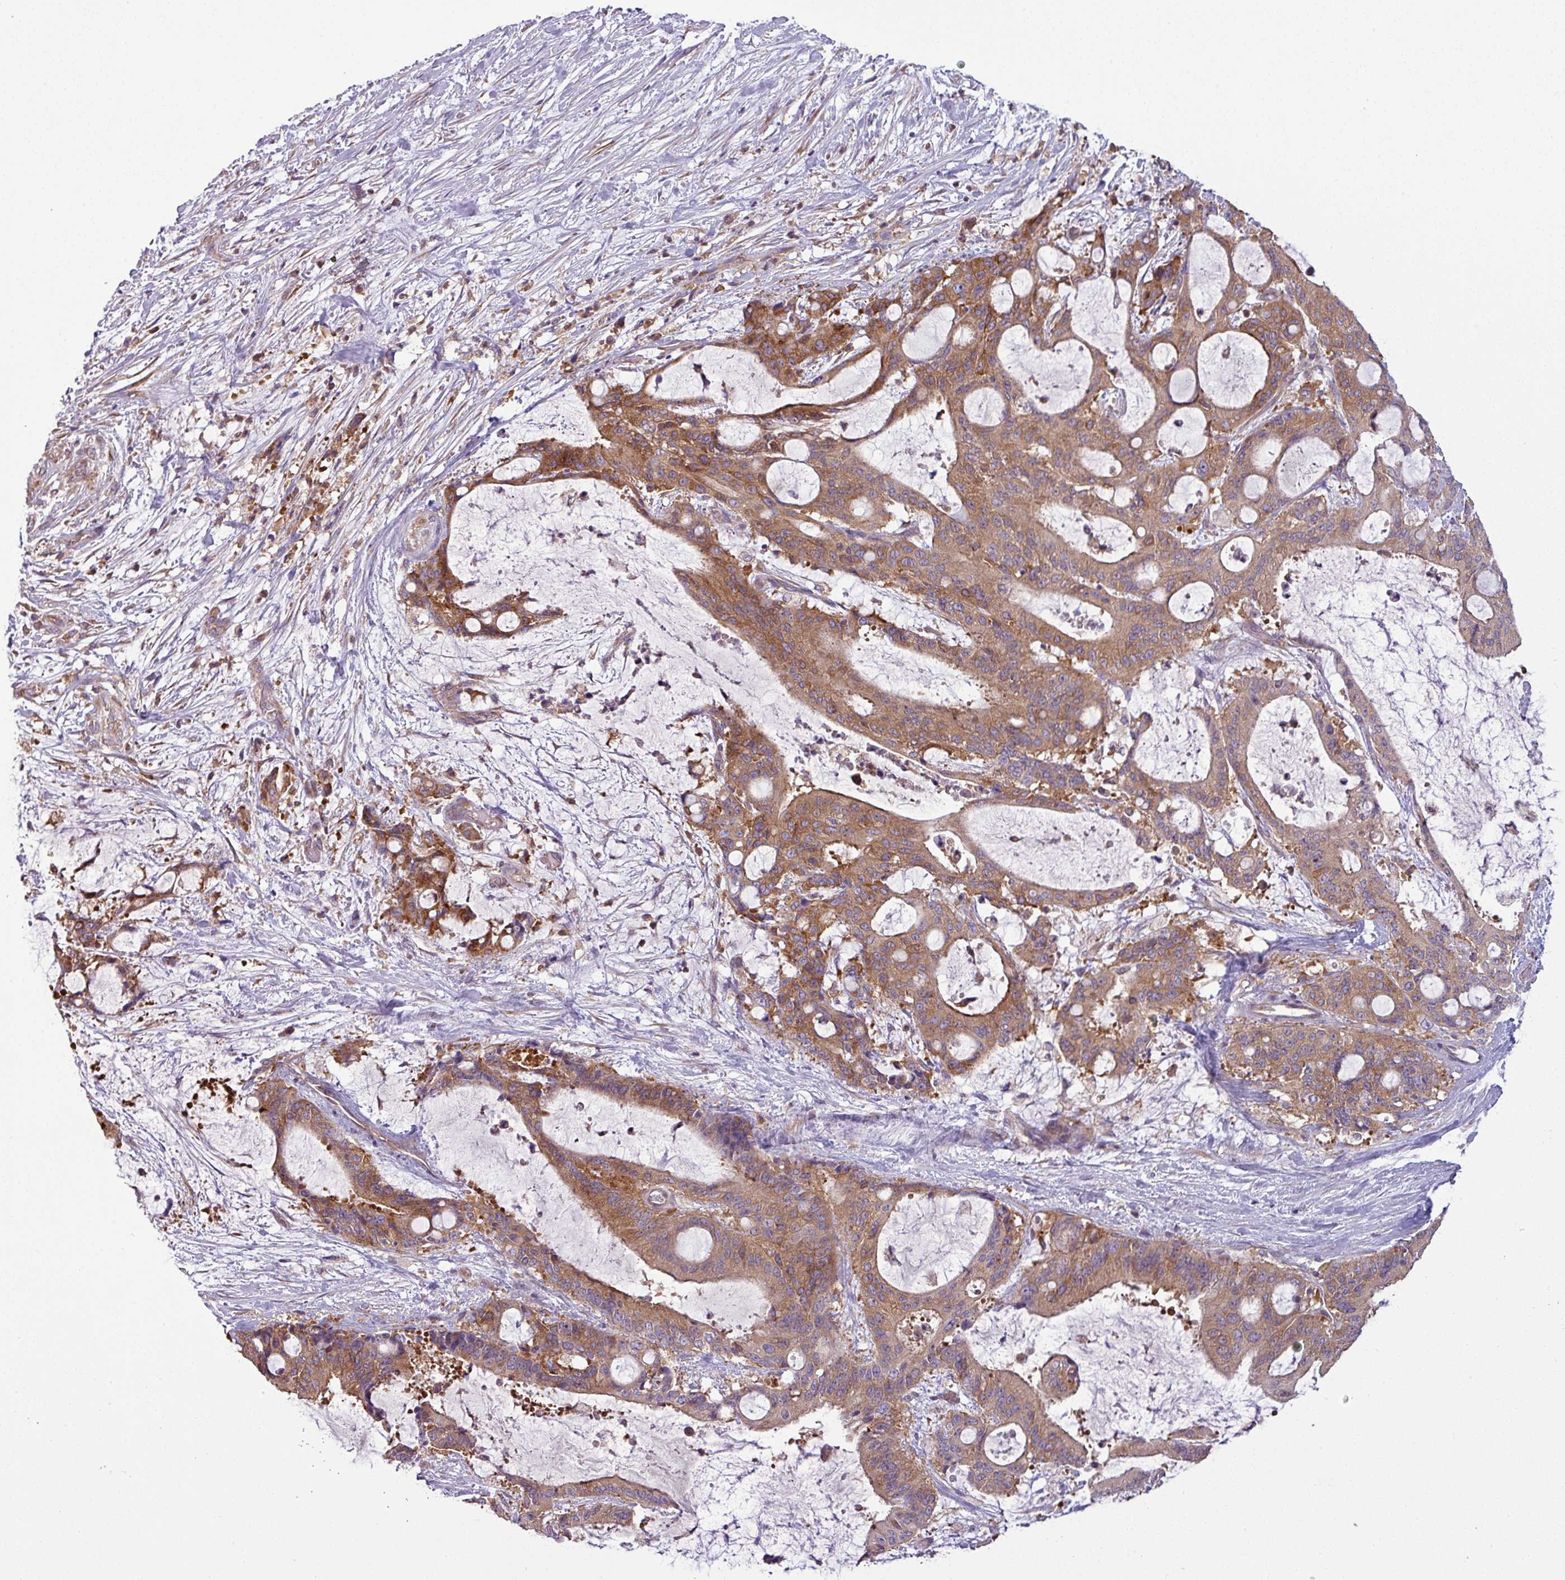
{"staining": {"intensity": "moderate", "quantity": ">75%", "location": "cytoplasmic/membranous"}, "tissue": "liver cancer", "cell_type": "Tumor cells", "image_type": "cancer", "snomed": [{"axis": "morphology", "description": "Normal tissue, NOS"}, {"axis": "morphology", "description": "Cholangiocarcinoma"}, {"axis": "topography", "description": "Liver"}, {"axis": "topography", "description": "Peripheral nerve tissue"}], "caption": "Protein expression analysis of cholangiocarcinoma (liver) displays moderate cytoplasmic/membranous positivity in about >75% of tumor cells. (DAB (3,3'-diaminobenzidine) = brown stain, brightfield microscopy at high magnification).", "gene": "LRRC74B", "patient": {"sex": "female", "age": 73}}